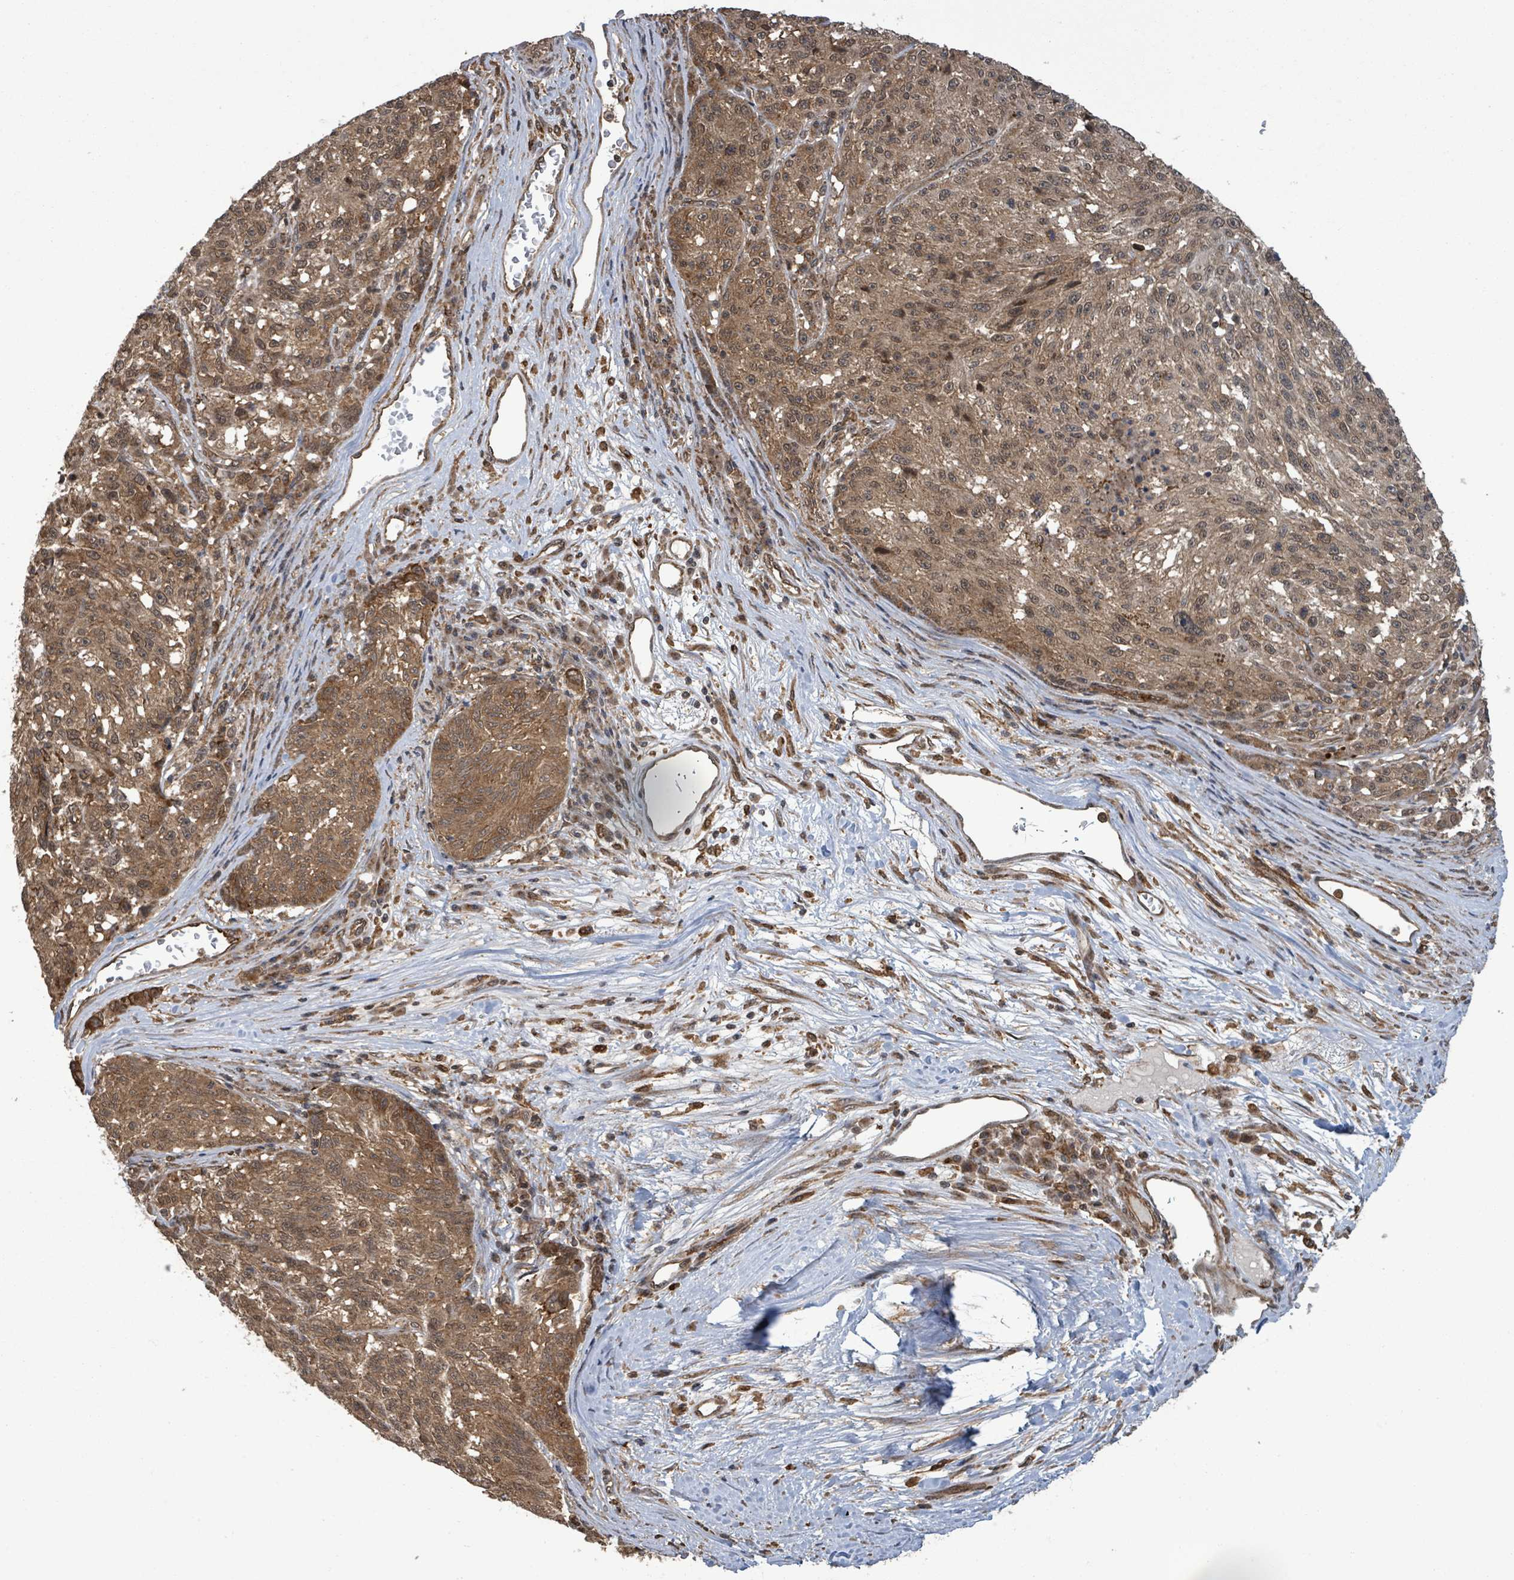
{"staining": {"intensity": "moderate", "quantity": "25%-75%", "location": "cytoplasmic/membranous,nuclear"}, "tissue": "melanoma", "cell_type": "Tumor cells", "image_type": "cancer", "snomed": [{"axis": "morphology", "description": "Malignant melanoma, NOS"}, {"axis": "topography", "description": "Skin"}], "caption": "The histopathology image shows staining of malignant melanoma, revealing moderate cytoplasmic/membranous and nuclear protein positivity (brown color) within tumor cells. (Stains: DAB (3,3'-diaminobenzidine) in brown, nuclei in blue, Microscopy: brightfield microscopy at high magnification).", "gene": "KLC1", "patient": {"sex": "male", "age": 53}}